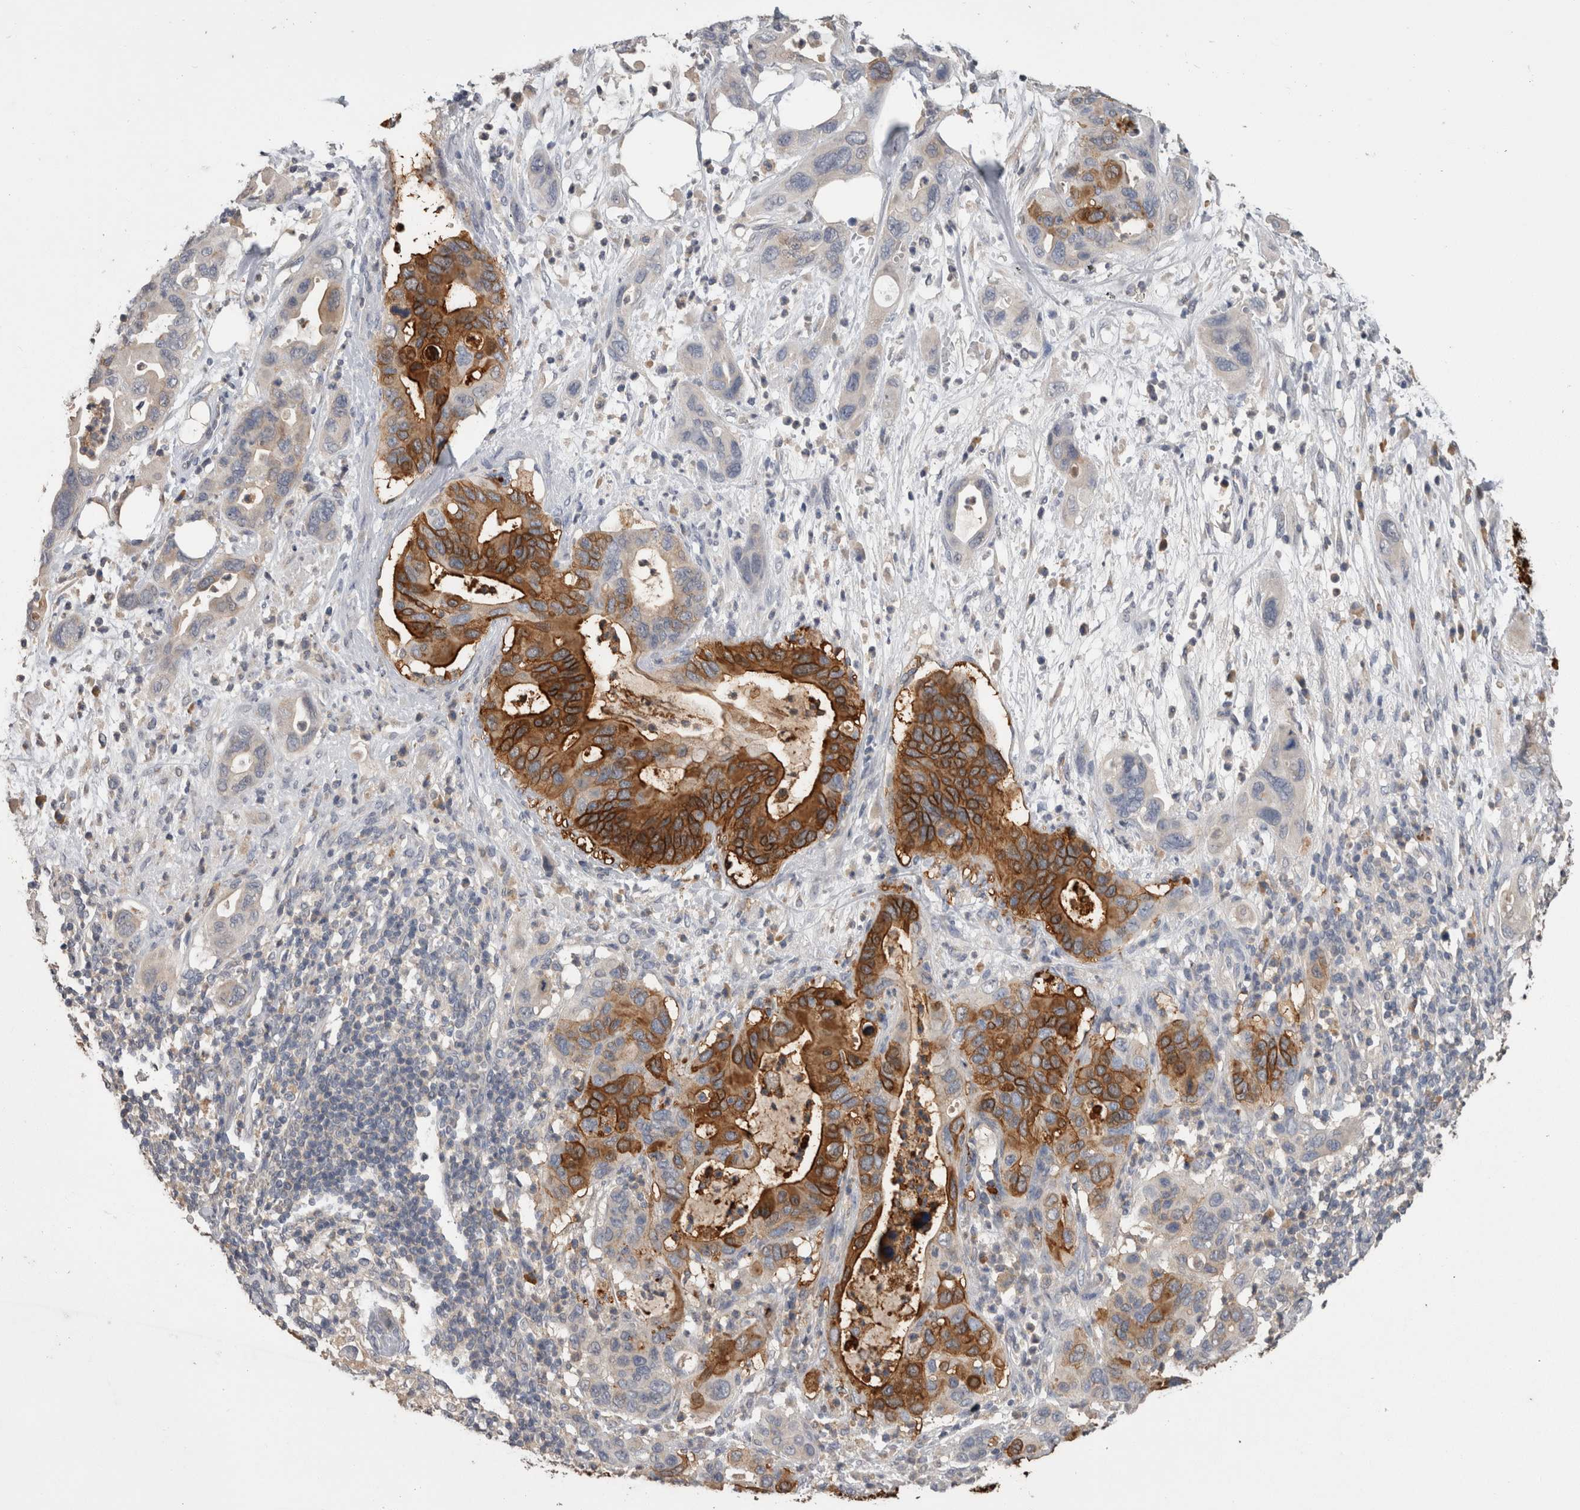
{"staining": {"intensity": "strong", "quantity": "25%-75%", "location": "cytoplasmic/membranous"}, "tissue": "pancreatic cancer", "cell_type": "Tumor cells", "image_type": "cancer", "snomed": [{"axis": "morphology", "description": "Adenocarcinoma, NOS"}, {"axis": "topography", "description": "Pancreas"}], "caption": "Tumor cells demonstrate high levels of strong cytoplasmic/membranous expression in approximately 25%-75% of cells in pancreatic adenocarcinoma. (DAB IHC with brightfield microscopy, high magnification).", "gene": "ANXA13", "patient": {"sex": "female", "age": 71}}